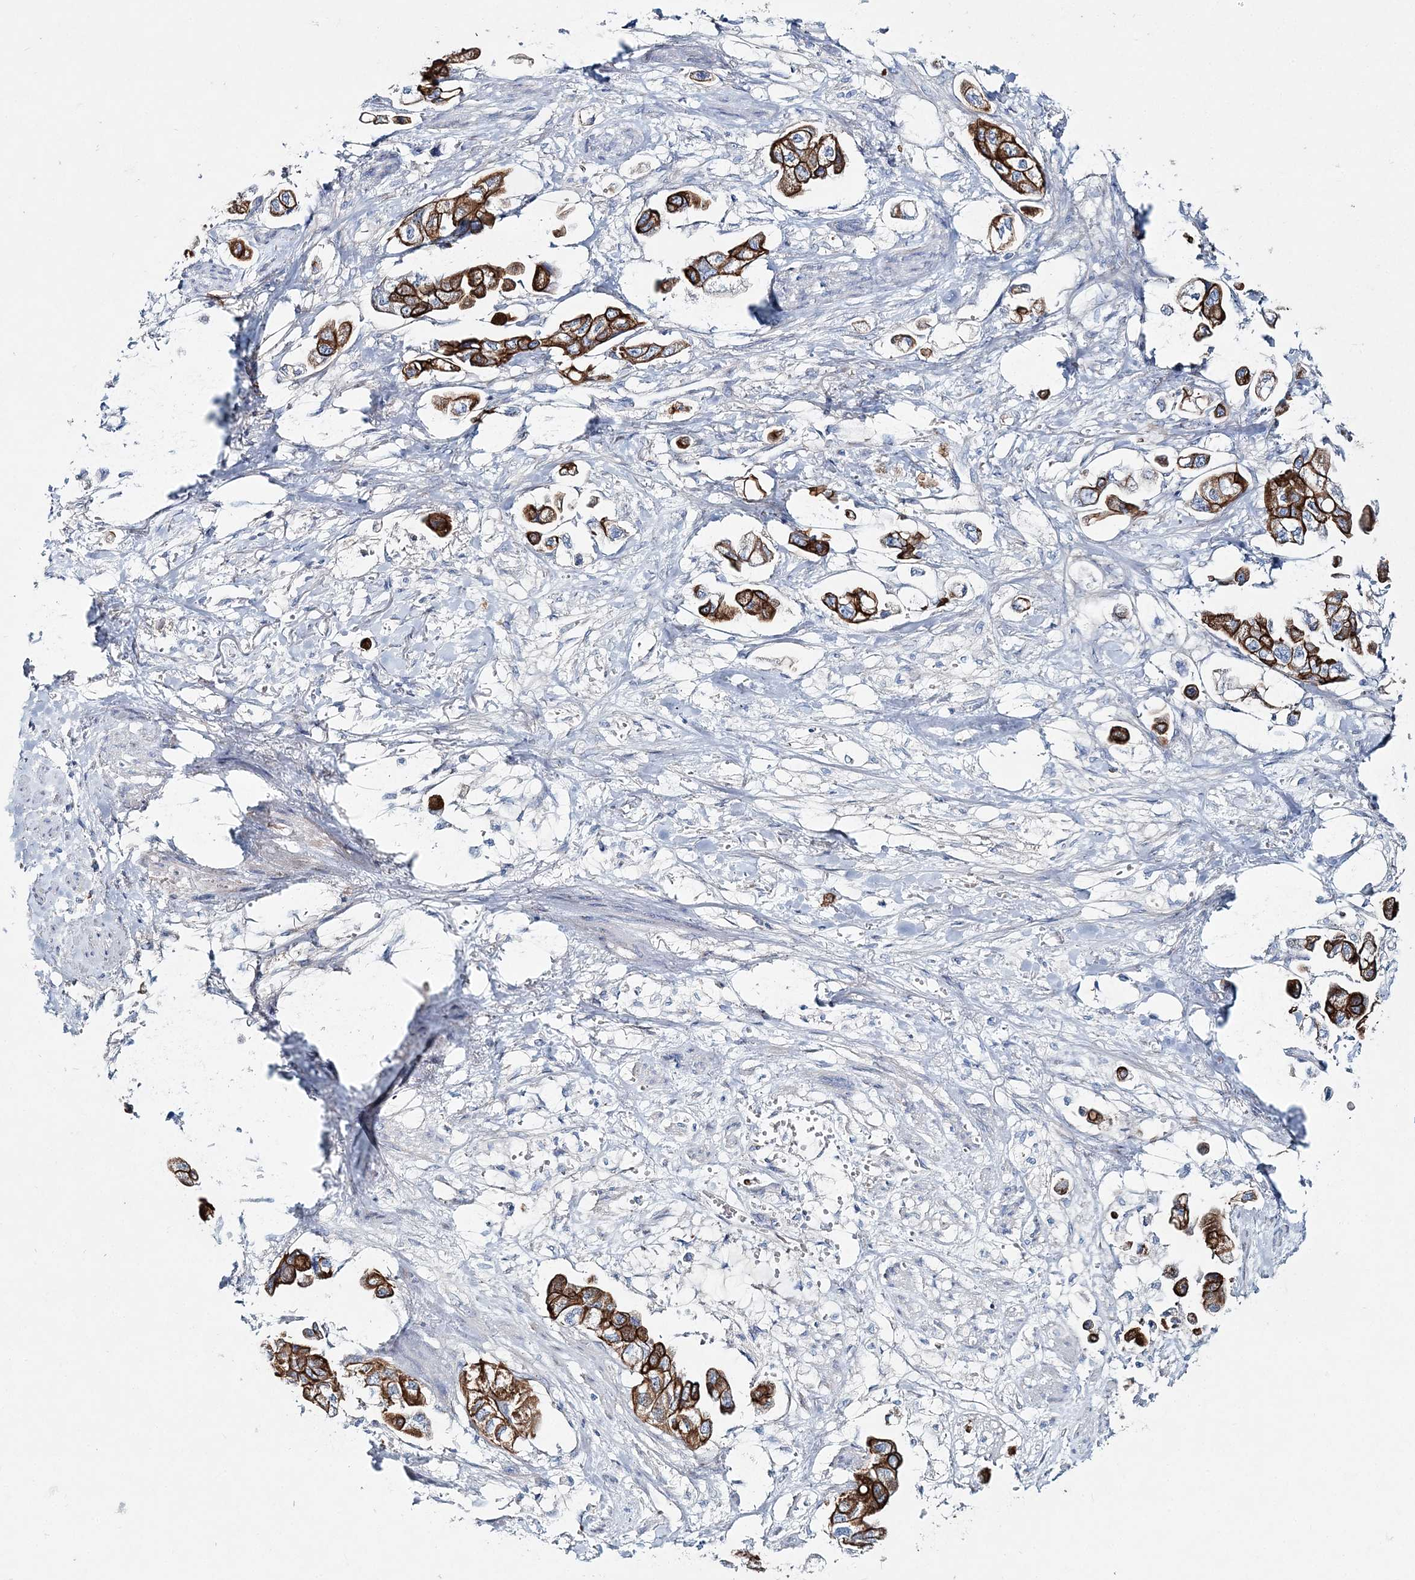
{"staining": {"intensity": "strong", "quantity": ">75%", "location": "cytoplasmic/membranous"}, "tissue": "stomach cancer", "cell_type": "Tumor cells", "image_type": "cancer", "snomed": [{"axis": "morphology", "description": "Adenocarcinoma, NOS"}, {"axis": "topography", "description": "Stomach"}], "caption": "Immunohistochemical staining of stomach cancer demonstrates high levels of strong cytoplasmic/membranous positivity in approximately >75% of tumor cells.", "gene": "ADGRL1", "patient": {"sex": "male", "age": 62}}